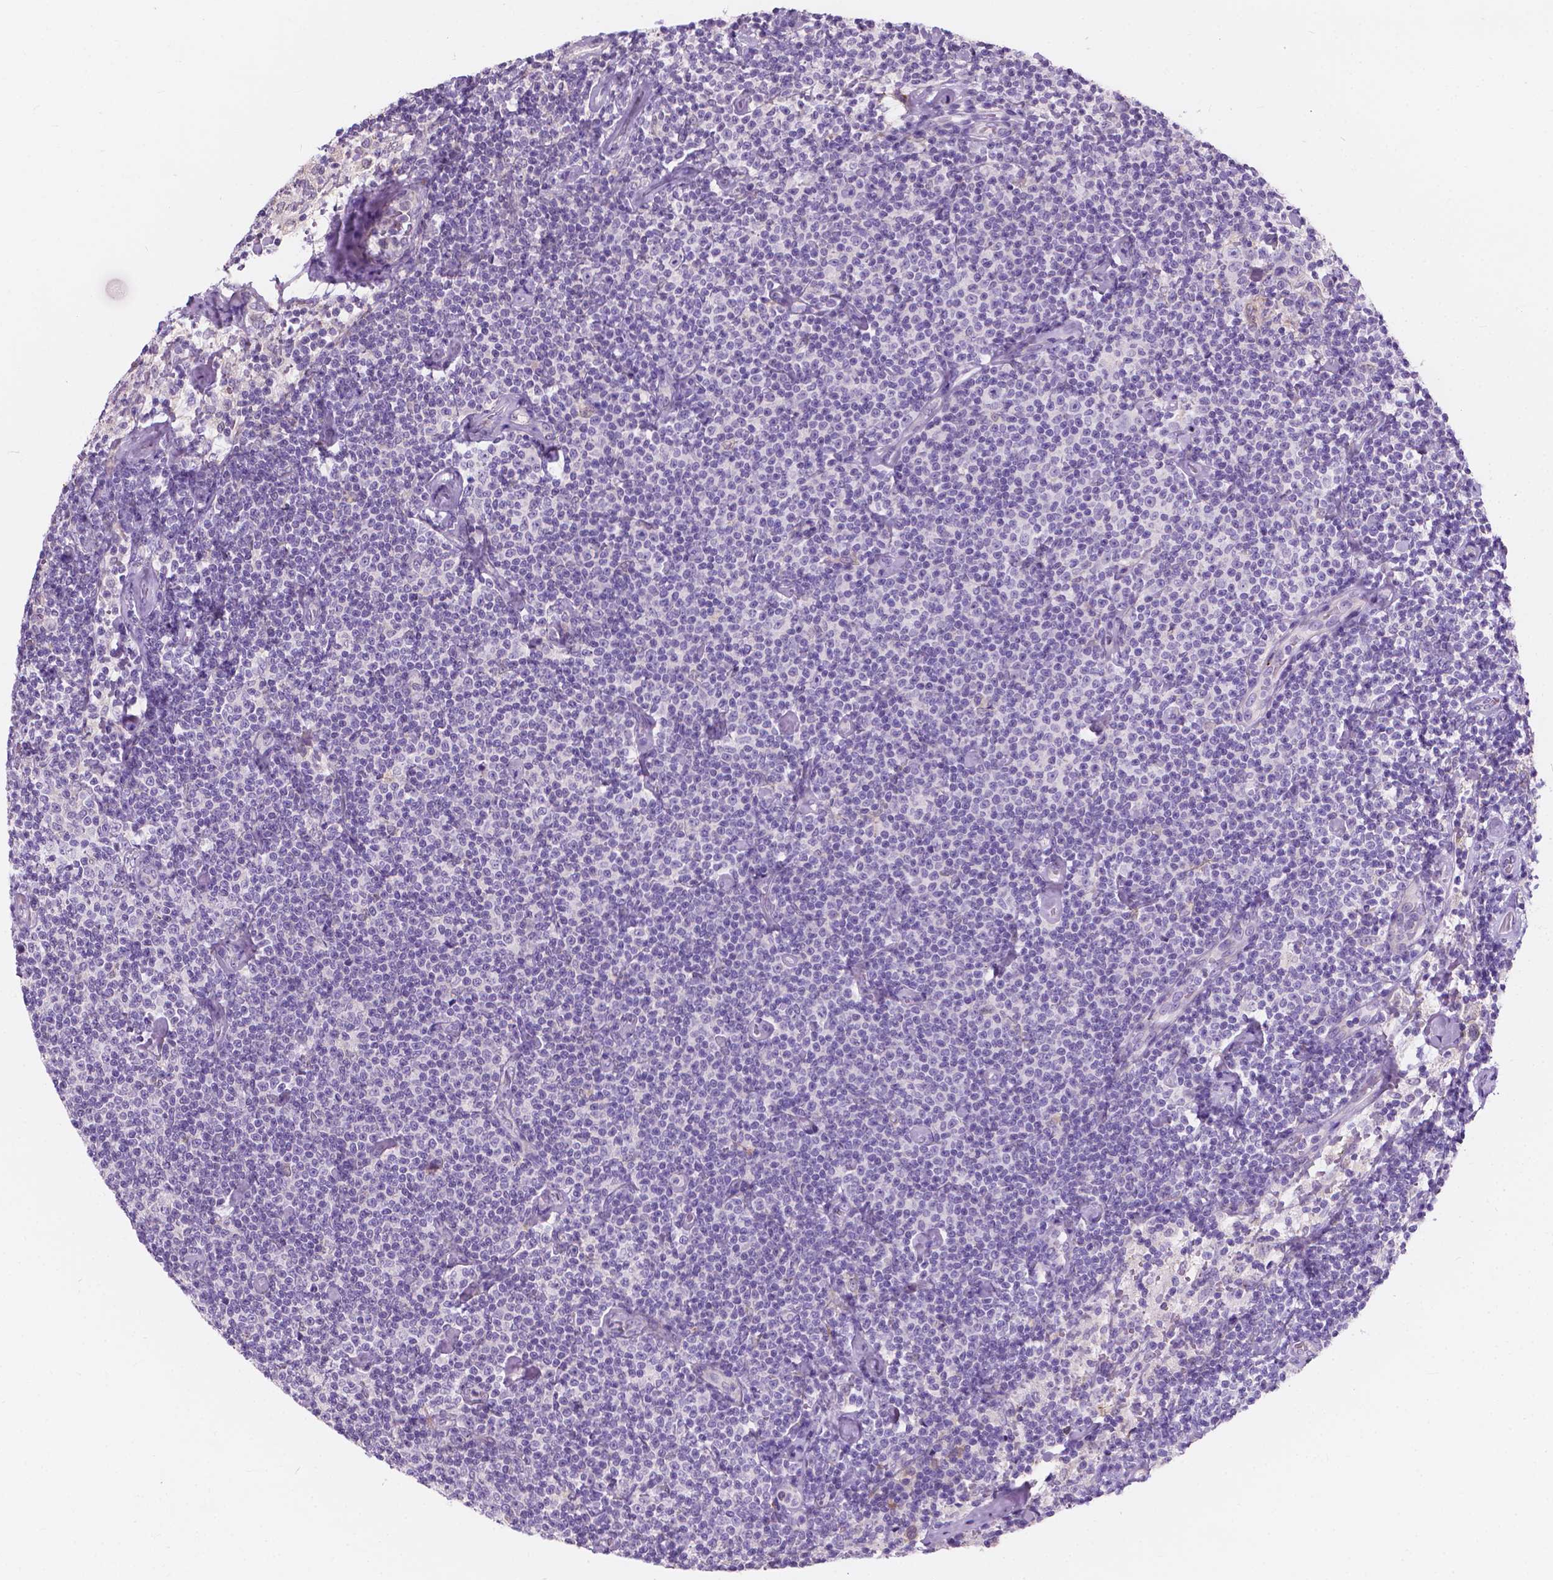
{"staining": {"intensity": "negative", "quantity": "none", "location": "none"}, "tissue": "lymphoma", "cell_type": "Tumor cells", "image_type": "cancer", "snomed": [{"axis": "morphology", "description": "Malignant lymphoma, non-Hodgkin's type, Low grade"}, {"axis": "topography", "description": "Lymph node"}], "caption": "Lymphoma was stained to show a protein in brown. There is no significant expression in tumor cells. (DAB (3,3'-diaminobenzidine) immunohistochemistry (IHC) visualized using brightfield microscopy, high magnification).", "gene": "IREB2", "patient": {"sex": "male", "age": 81}}